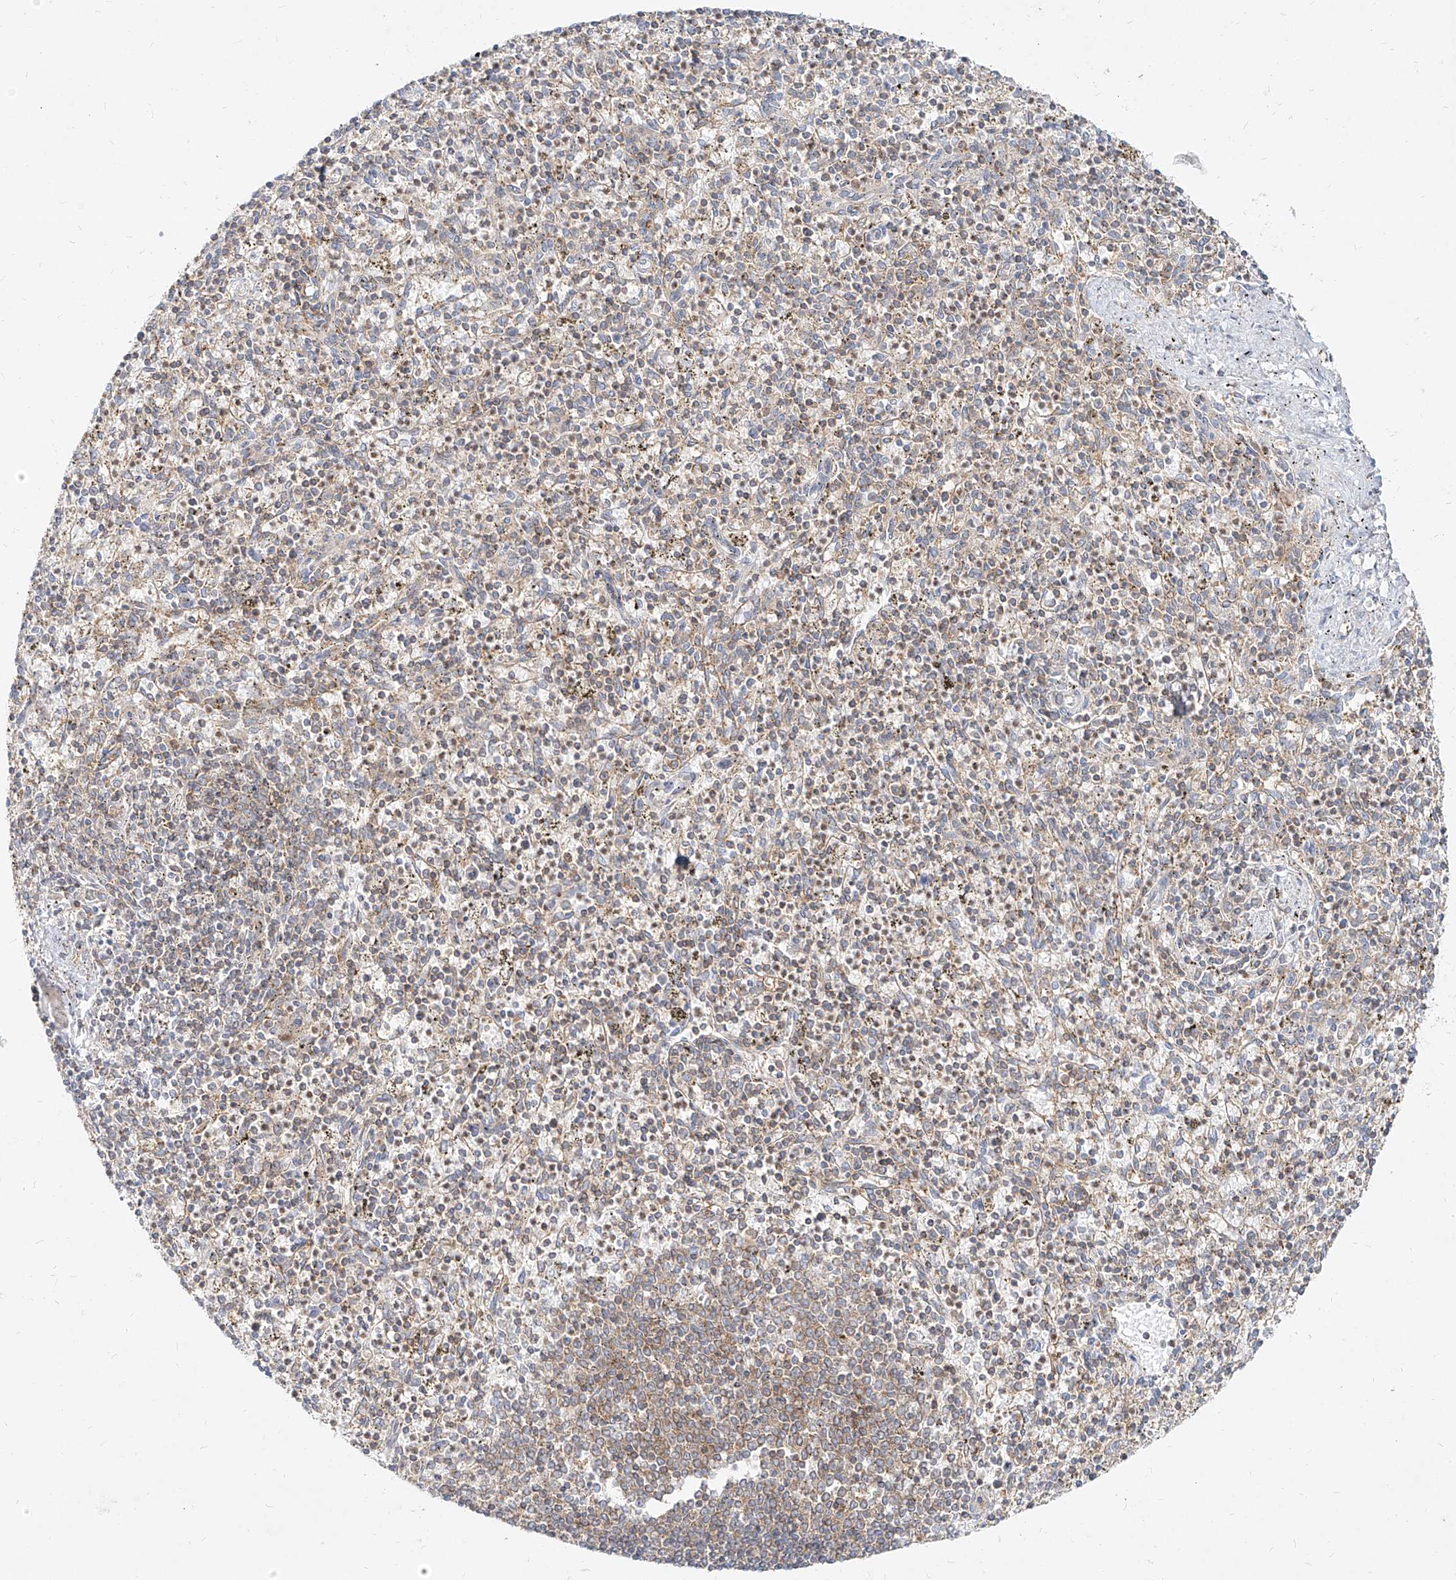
{"staining": {"intensity": "weak", "quantity": "25%-75%", "location": "cytoplasmic/membranous"}, "tissue": "spleen", "cell_type": "Cells in red pulp", "image_type": "normal", "snomed": [{"axis": "morphology", "description": "Normal tissue, NOS"}, {"axis": "topography", "description": "Spleen"}], "caption": "Protein staining of normal spleen demonstrates weak cytoplasmic/membranous expression in about 25%-75% of cells in red pulp. The staining is performed using DAB (3,3'-diaminobenzidine) brown chromogen to label protein expression. The nuclei are counter-stained blue using hematoxylin.", "gene": "SLC2A12", "patient": {"sex": "male", "age": 72}}